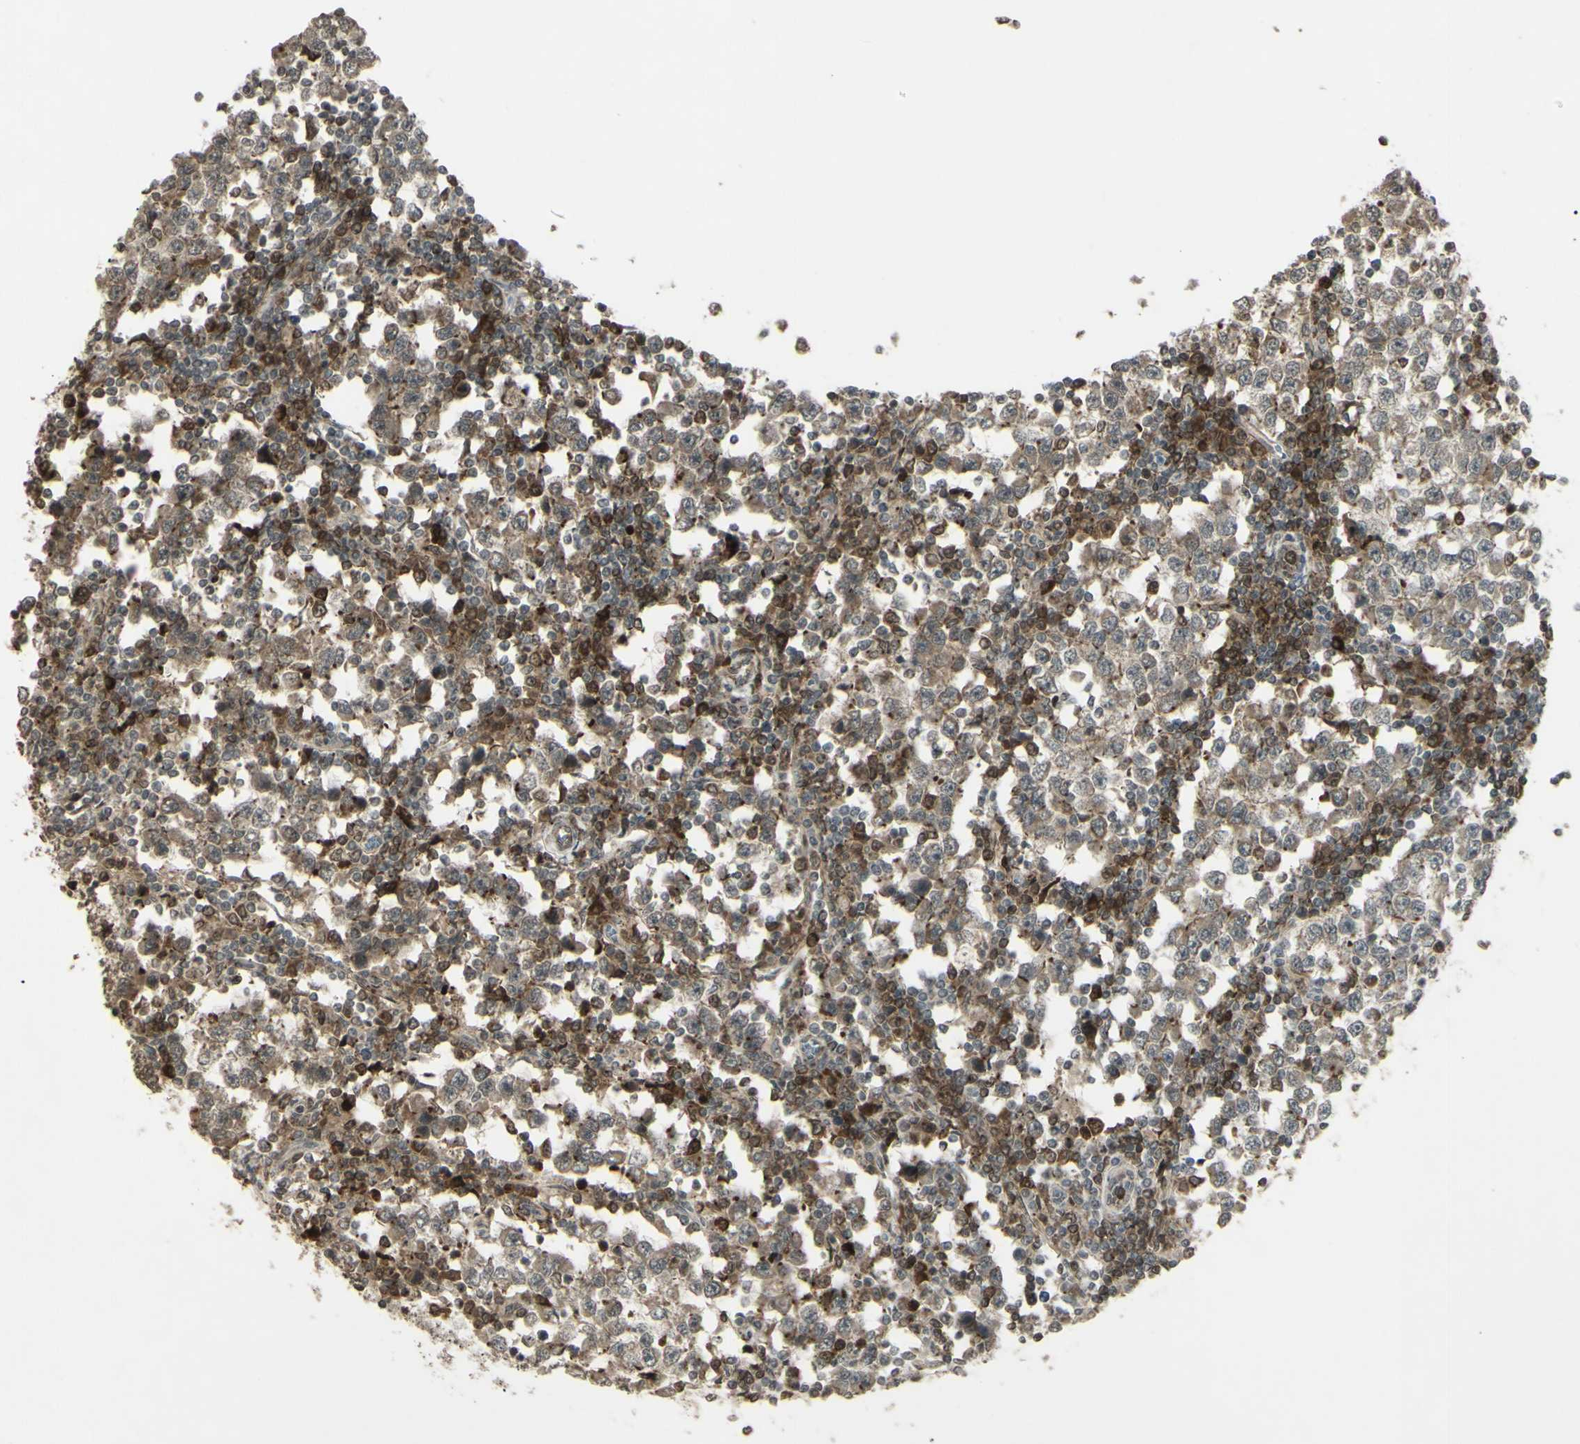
{"staining": {"intensity": "weak", "quantity": ">75%", "location": "cytoplasmic/membranous"}, "tissue": "testis cancer", "cell_type": "Tumor cells", "image_type": "cancer", "snomed": [{"axis": "morphology", "description": "Seminoma, NOS"}, {"axis": "topography", "description": "Testis"}], "caption": "A brown stain labels weak cytoplasmic/membranous expression of a protein in testis cancer tumor cells.", "gene": "BLNK", "patient": {"sex": "male", "age": 65}}